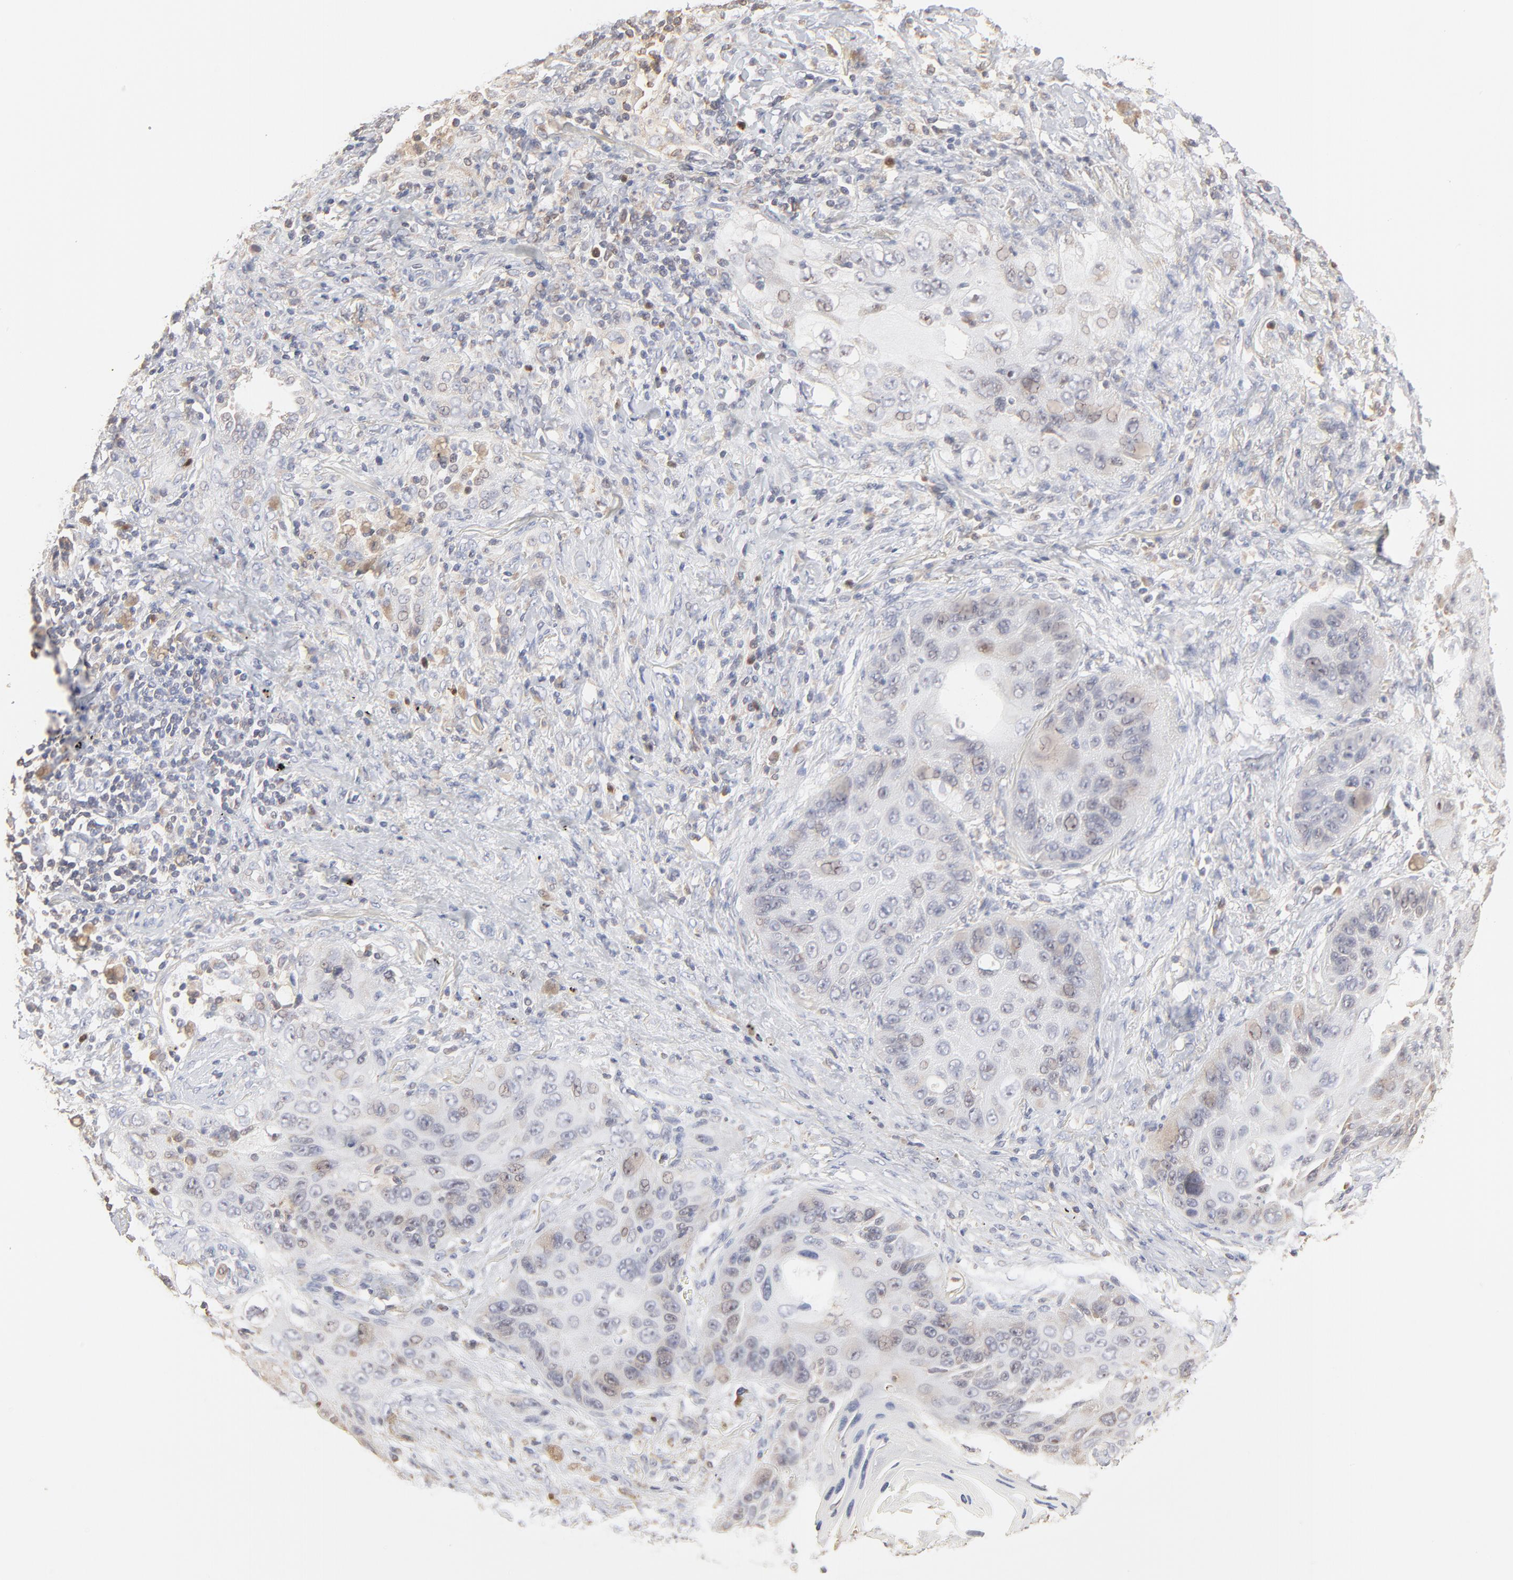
{"staining": {"intensity": "weak", "quantity": "<25%", "location": "cytoplasmic/membranous"}, "tissue": "lung cancer", "cell_type": "Tumor cells", "image_type": "cancer", "snomed": [{"axis": "morphology", "description": "Squamous cell carcinoma, NOS"}, {"axis": "topography", "description": "Lung"}], "caption": "Tumor cells are negative for protein expression in human lung squamous cell carcinoma. (Immunohistochemistry, brightfield microscopy, high magnification).", "gene": "RNF213", "patient": {"sex": "female", "age": 67}}